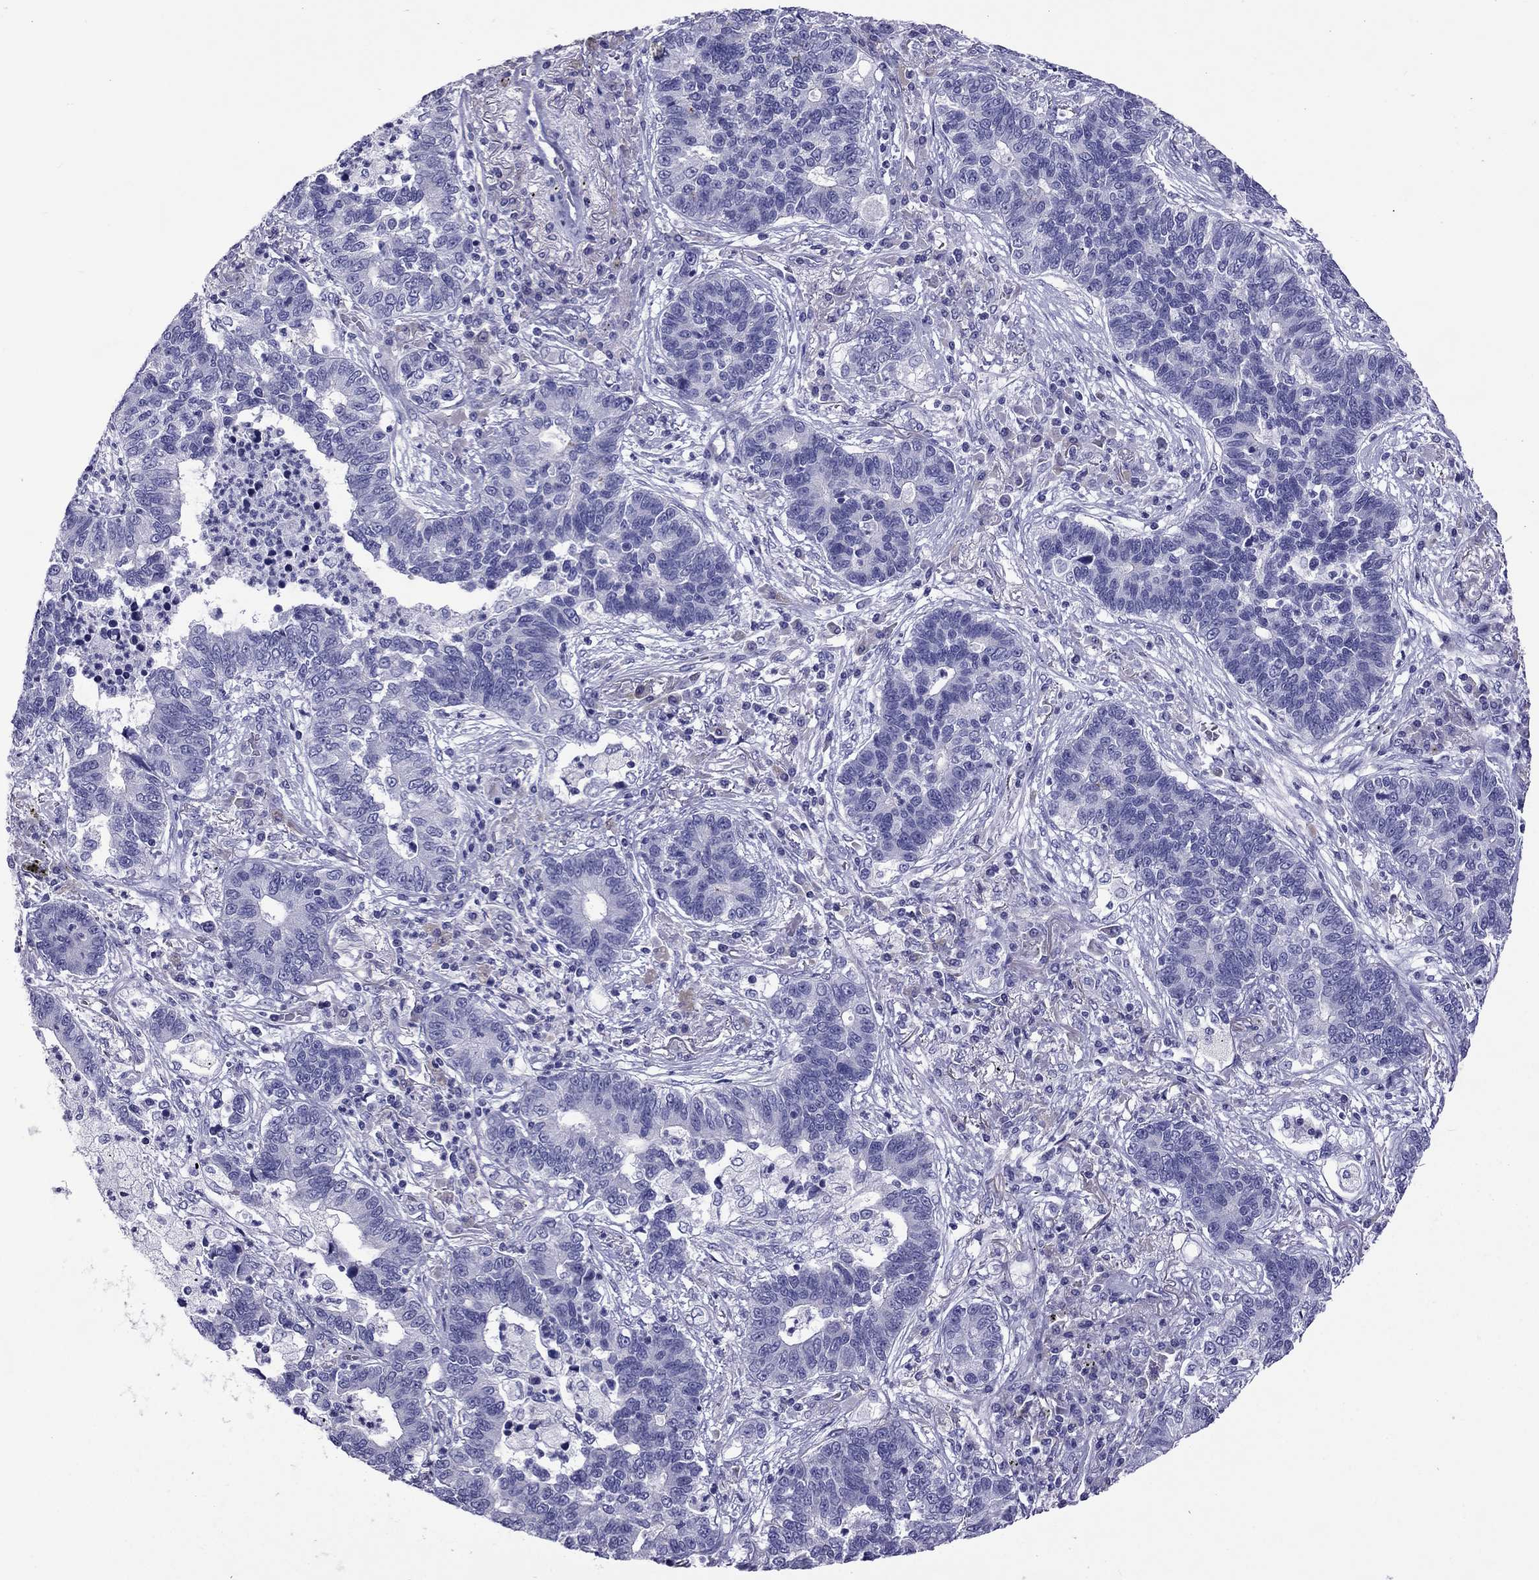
{"staining": {"intensity": "negative", "quantity": "none", "location": "none"}, "tissue": "lung cancer", "cell_type": "Tumor cells", "image_type": "cancer", "snomed": [{"axis": "morphology", "description": "Adenocarcinoma, NOS"}, {"axis": "topography", "description": "Lung"}], "caption": "High power microscopy histopathology image of an immunohistochemistry (IHC) image of lung cancer, revealing no significant staining in tumor cells. The staining is performed using DAB brown chromogen with nuclei counter-stained in using hematoxylin.", "gene": "MYL11", "patient": {"sex": "female", "age": 57}}